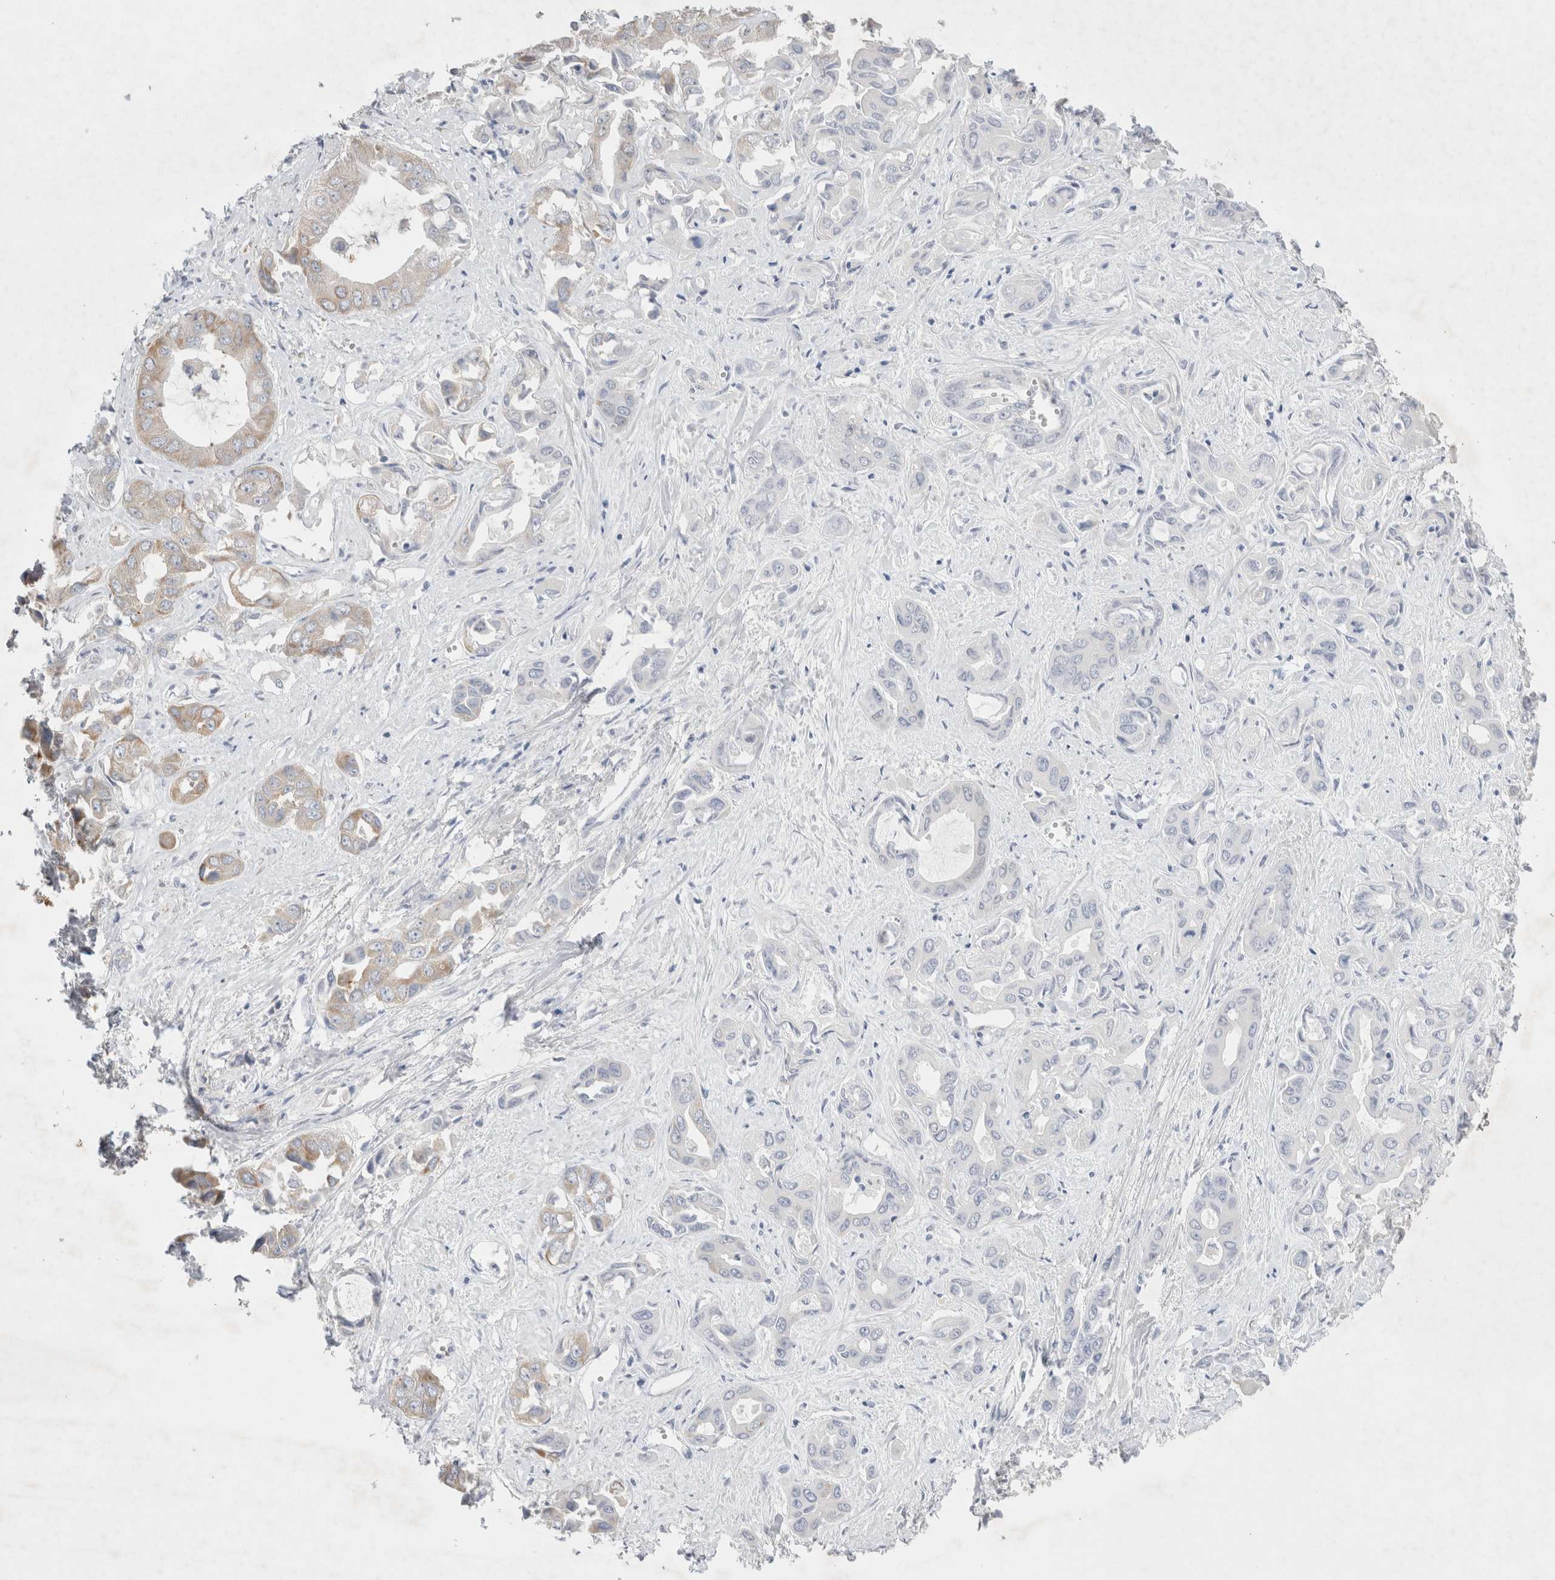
{"staining": {"intensity": "weak", "quantity": "25%-75%", "location": "cytoplasmic/membranous"}, "tissue": "liver cancer", "cell_type": "Tumor cells", "image_type": "cancer", "snomed": [{"axis": "morphology", "description": "Cholangiocarcinoma"}, {"axis": "topography", "description": "Liver"}], "caption": "Brown immunohistochemical staining in human liver cancer shows weak cytoplasmic/membranous staining in about 25%-75% of tumor cells.", "gene": "ZNF23", "patient": {"sex": "female", "age": 52}}